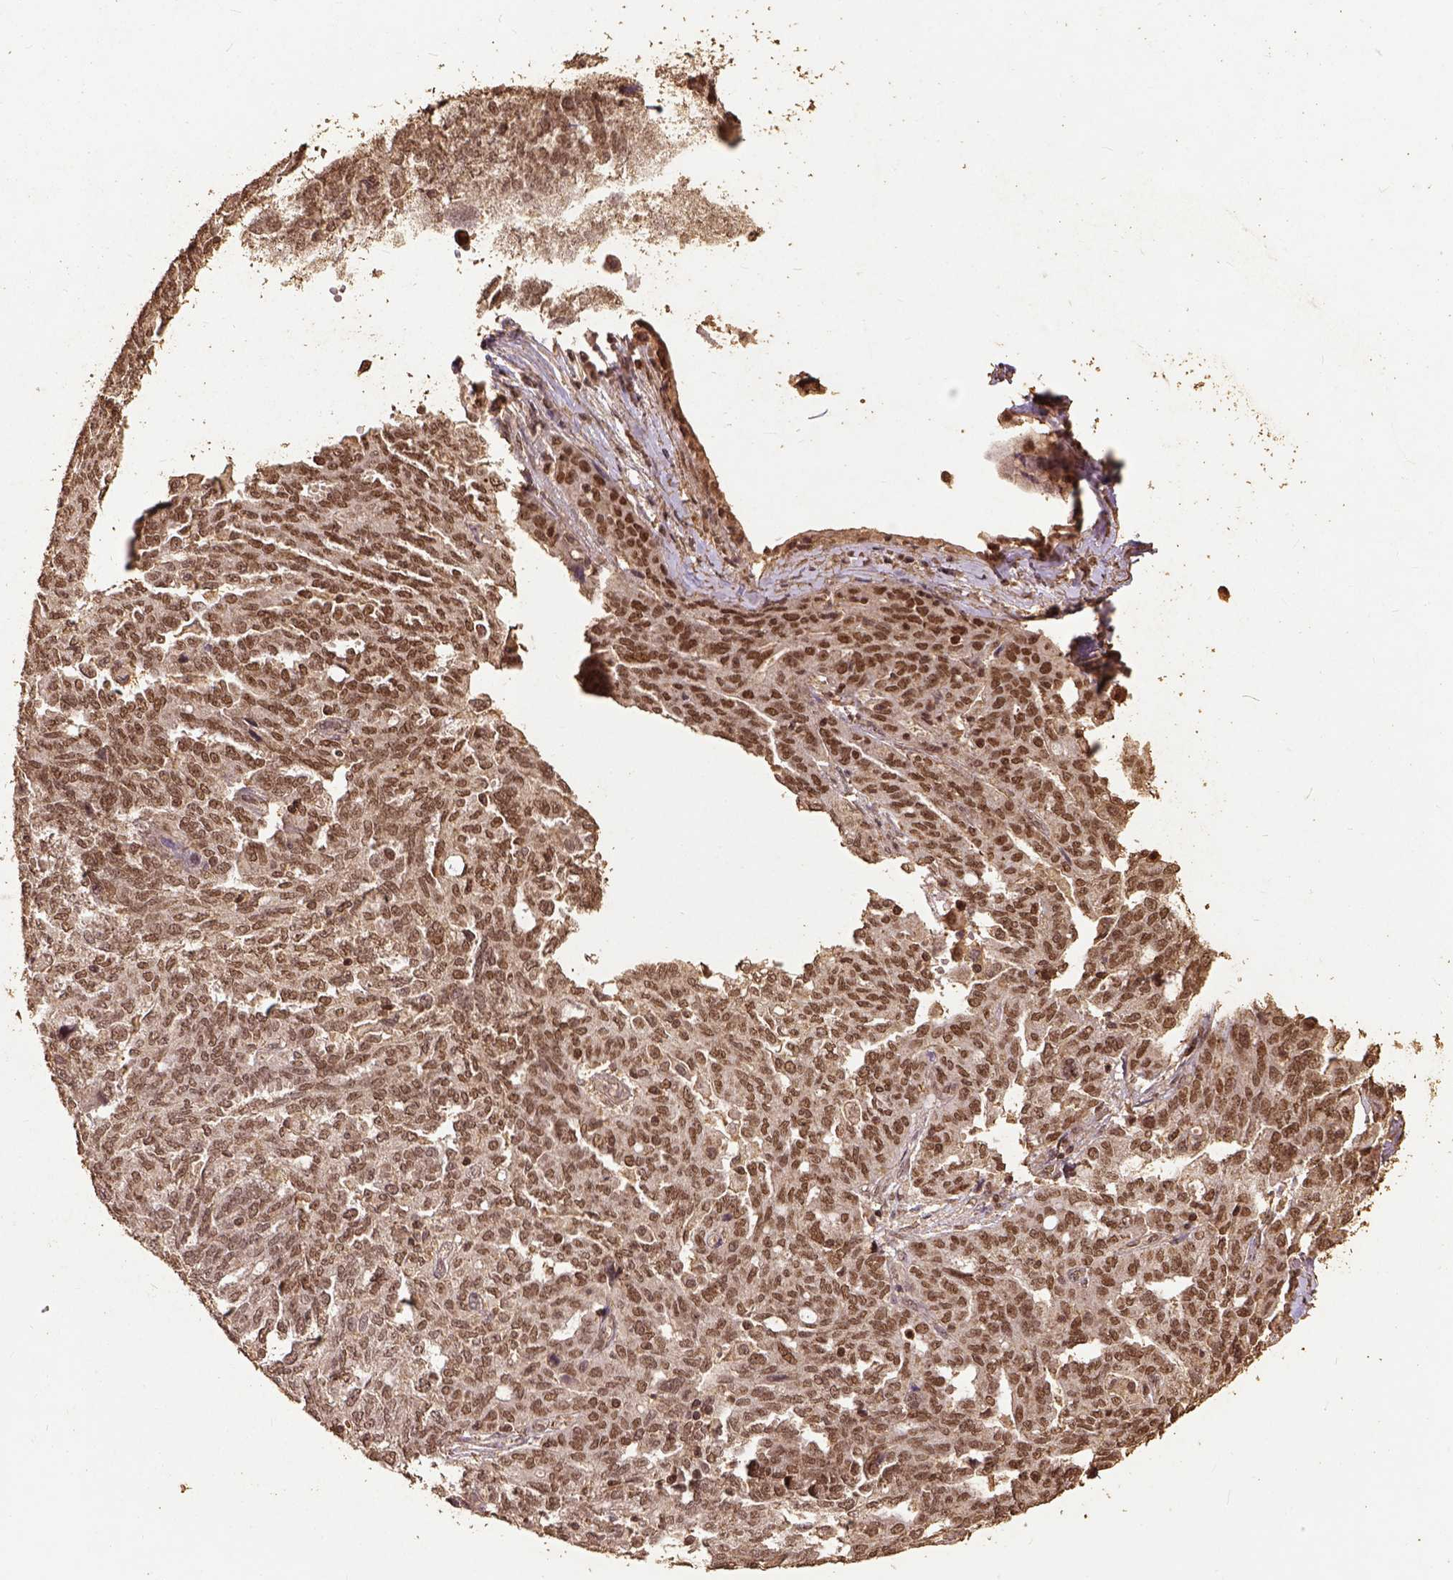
{"staining": {"intensity": "moderate", "quantity": ">75%", "location": "nuclear"}, "tissue": "ovarian cancer", "cell_type": "Tumor cells", "image_type": "cancer", "snomed": [{"axis": "morphology", "description": "Cystadenocarcinoma, serous, NOS"}, {"axis": "topography", "description": "Ovary"}], "caption": "Ovarian cancer stained with a protein marker demonstrates moderate staining in tumor cells.", "gene": "NACC1", "patient": {"sex": "female", "age": 67}}